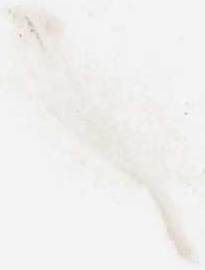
{"staining": {"intensity": "negative", "quantity": "none", "location": "none"}, "tissue": "urothelial cancer", "cell_type": "Tumor cells", "image_type": "cancer", "snomed": [{"axis": "morphology", "description": "Urothelial carcinoma, High grade"}, {"axis": "topography", "description": "Urinary bladder"}], "caption": "Tumor cells are negative for brown protein staining in urothelial carcinoma (high-grade). (DAB IHC with hematoxylin counter stain).", "gene": "PEG10", "patient": {"sex": "female", "age": 85}}